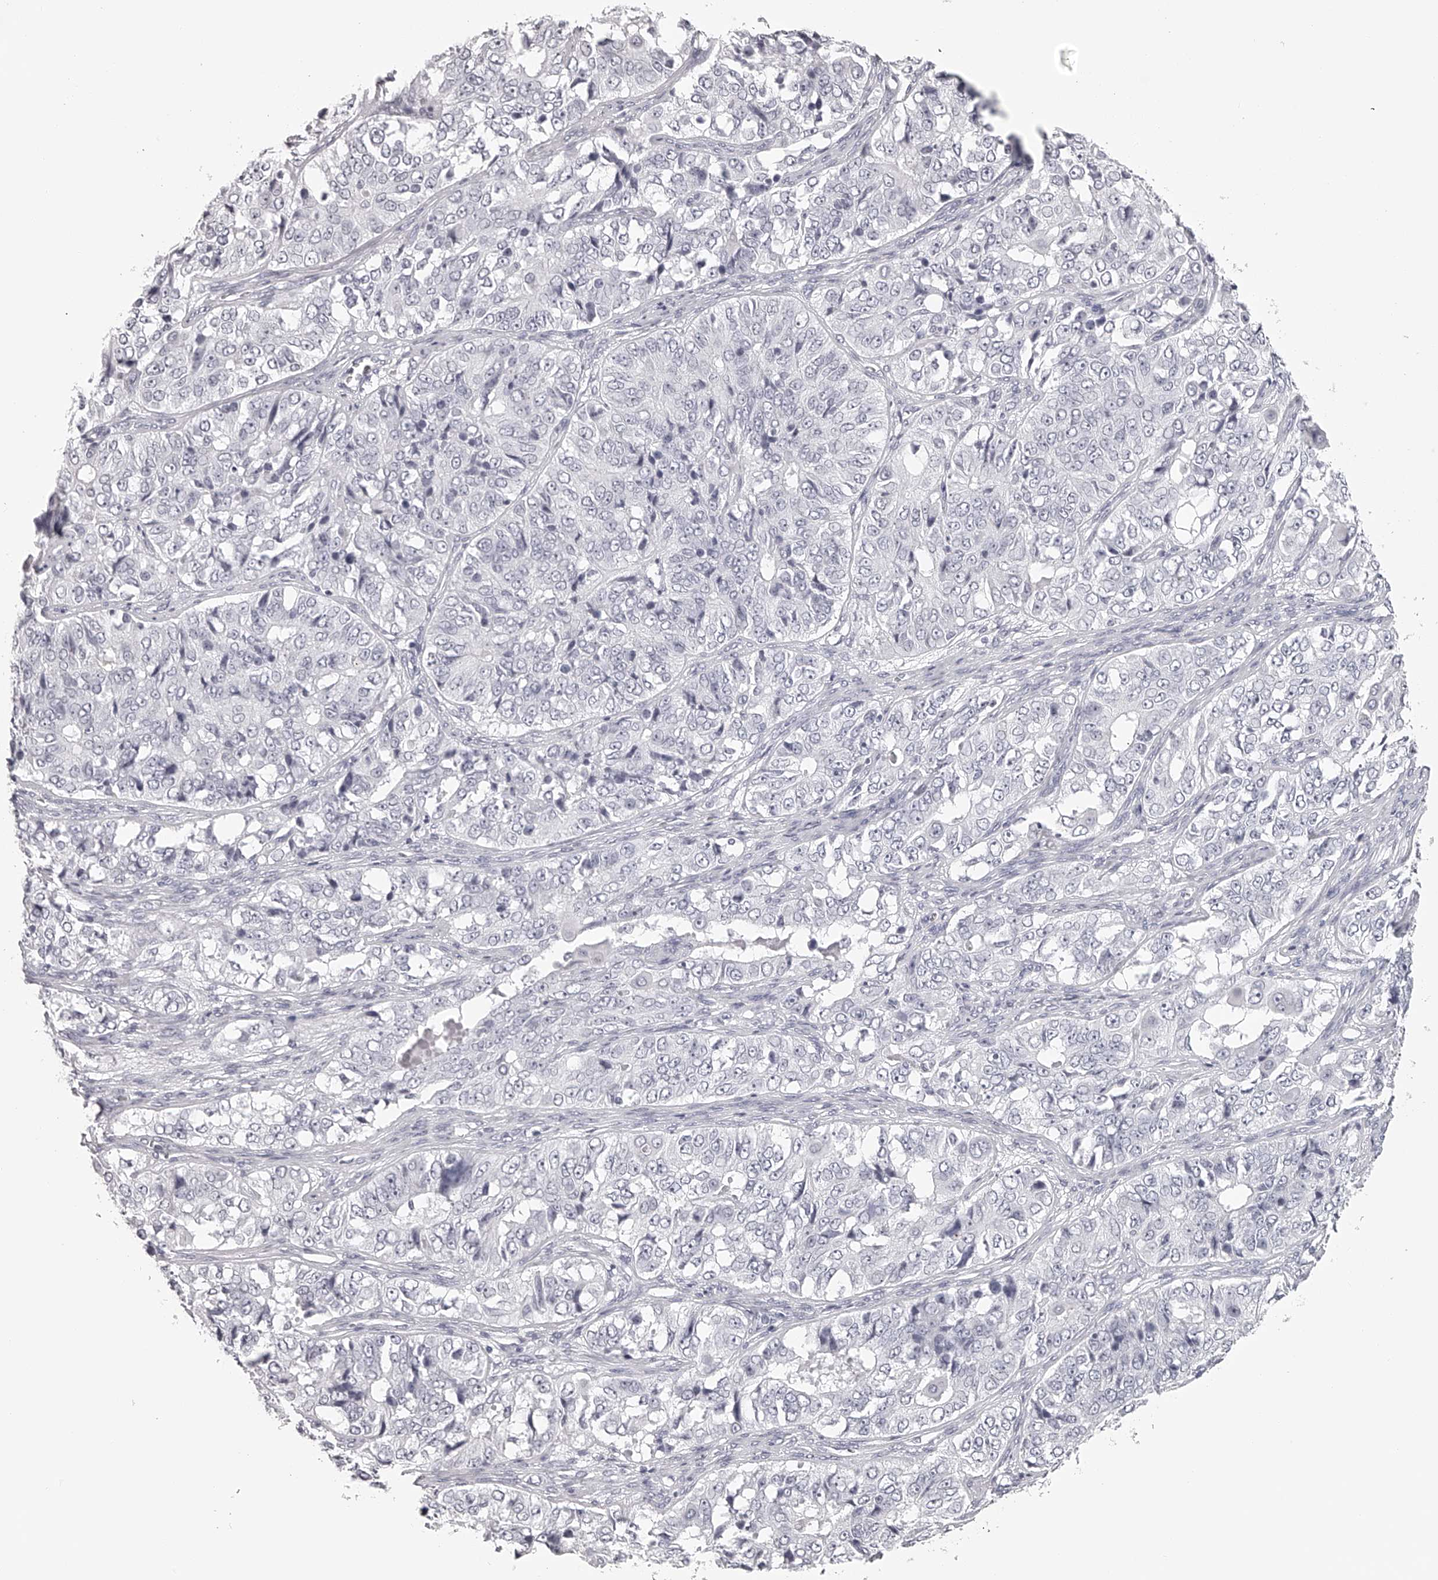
{"staining": {"intensity": "negative", "quantity": "none", "location": "none"}, "tissue": "ovarian cancer", "cell_type": "Tumor cells", "image_type": "cancer", "snomed": [{"axis": "morphology", "description": "Carcinoma, endometroid"}, {"axis": "topography", "description": "Ovary"}], "caption": "Protein analysis of endometroid carcinoma (ovarian) shows no significant staining in tumor cells. (DAB (3,3'-diaminobenzidine) immunohistochemistry (IHC), high magnification).", "gene": "SEC11C", "patient": {"sex": "female", "age": 51}}